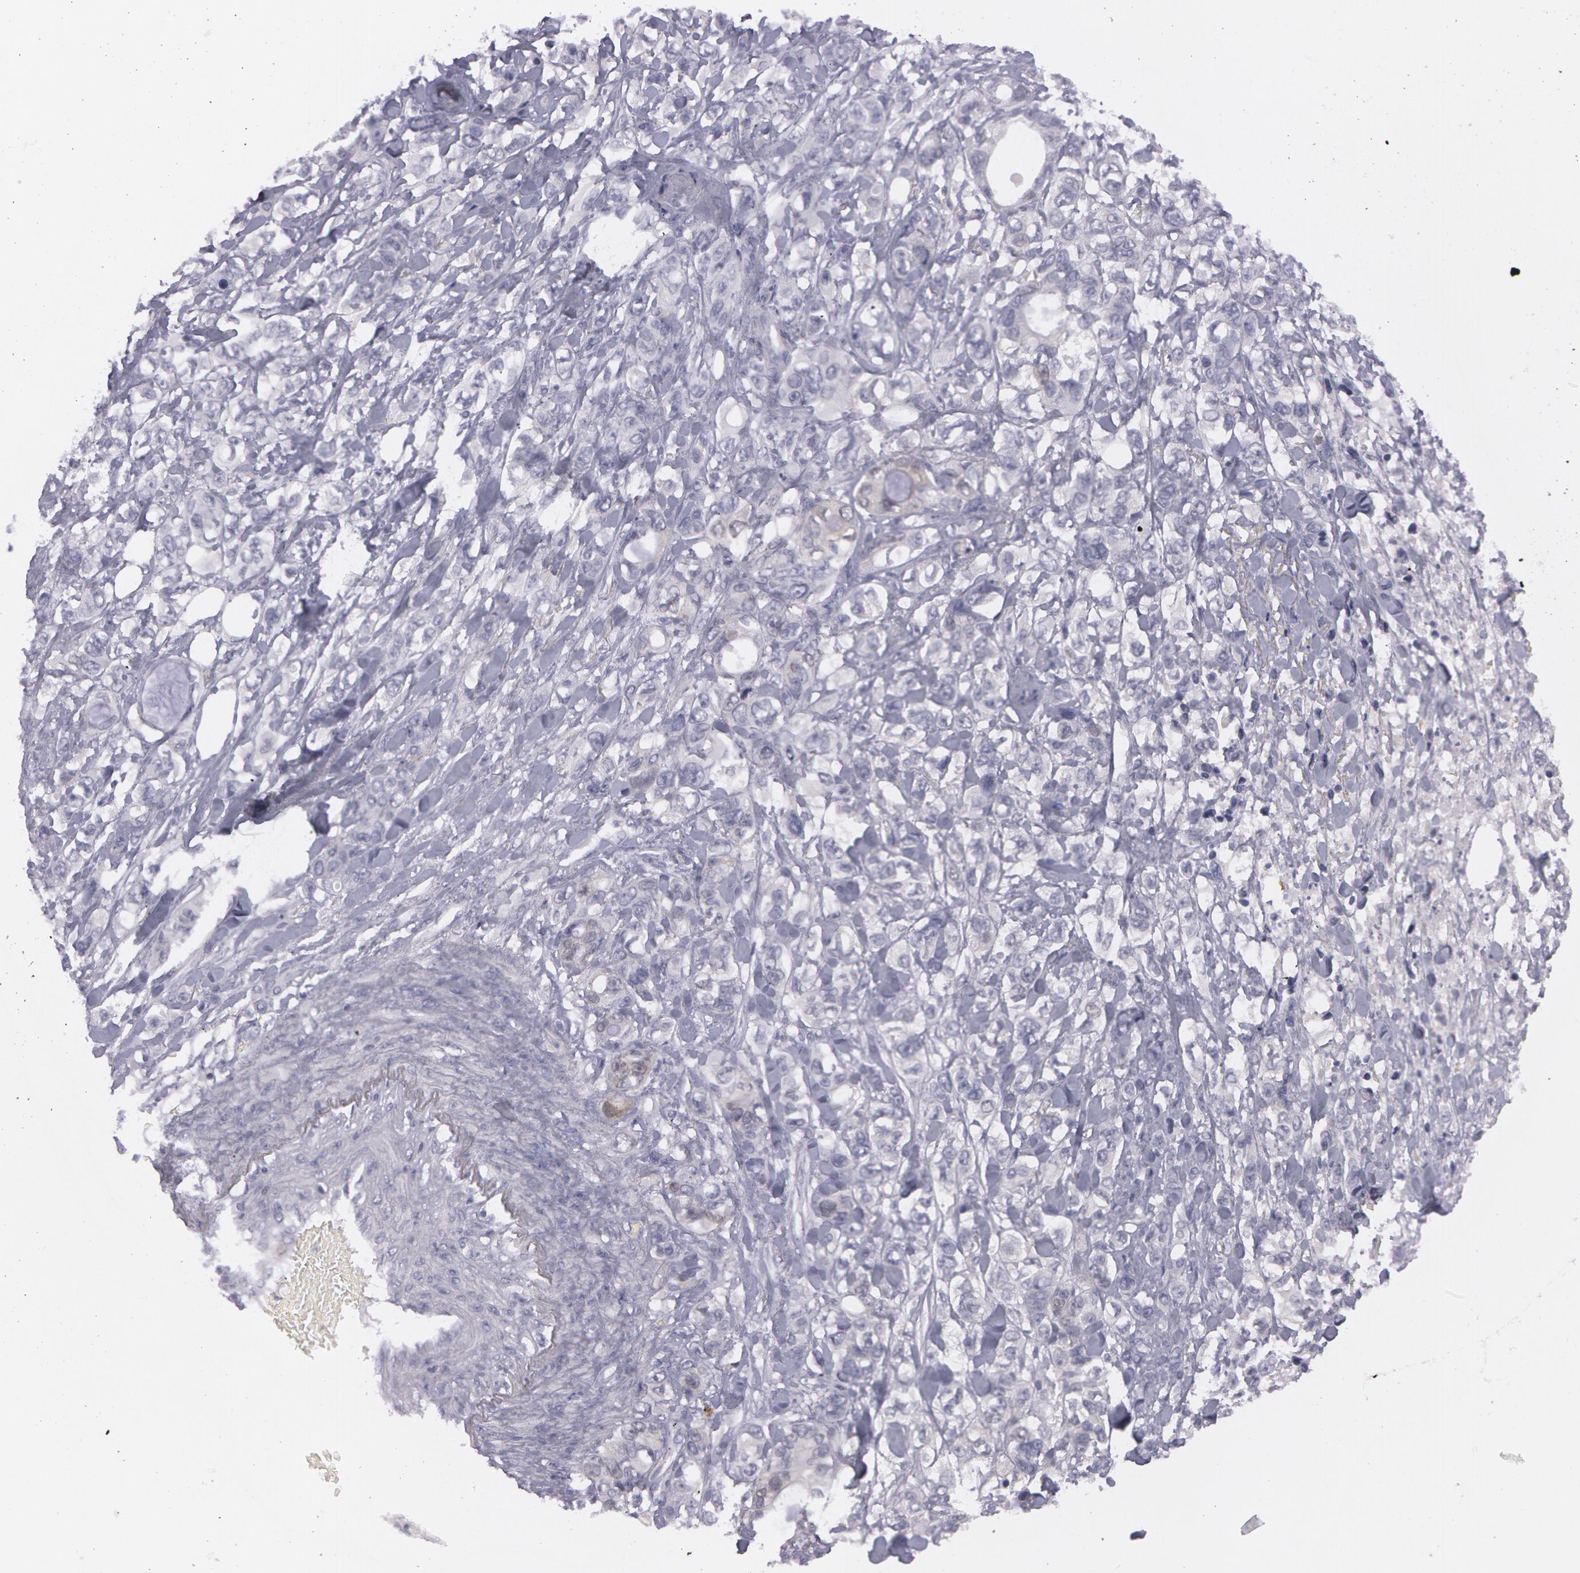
{"staining": {"intensity": "negative", "quantity": "none", "location": "none"}, "tissue": "stomach cancer", "cell_type": "Tumor cells", "image_type": "cancer", "snomed": [{"axis": "morphology", "description": "Adenocarcinoma, NOS"}, {"axis": "topography", "description": "Stomach, upper"}], "caption": "This micrograph is of stomach adenocarcinoma stained with immunohistochemistry (IHC) to label a protein in brown with the nuclei are counter-stained blue. There is no positivity in tumor cells.", "gene": "IL1RN", "patient": {"sex": "male", "age": 47}}